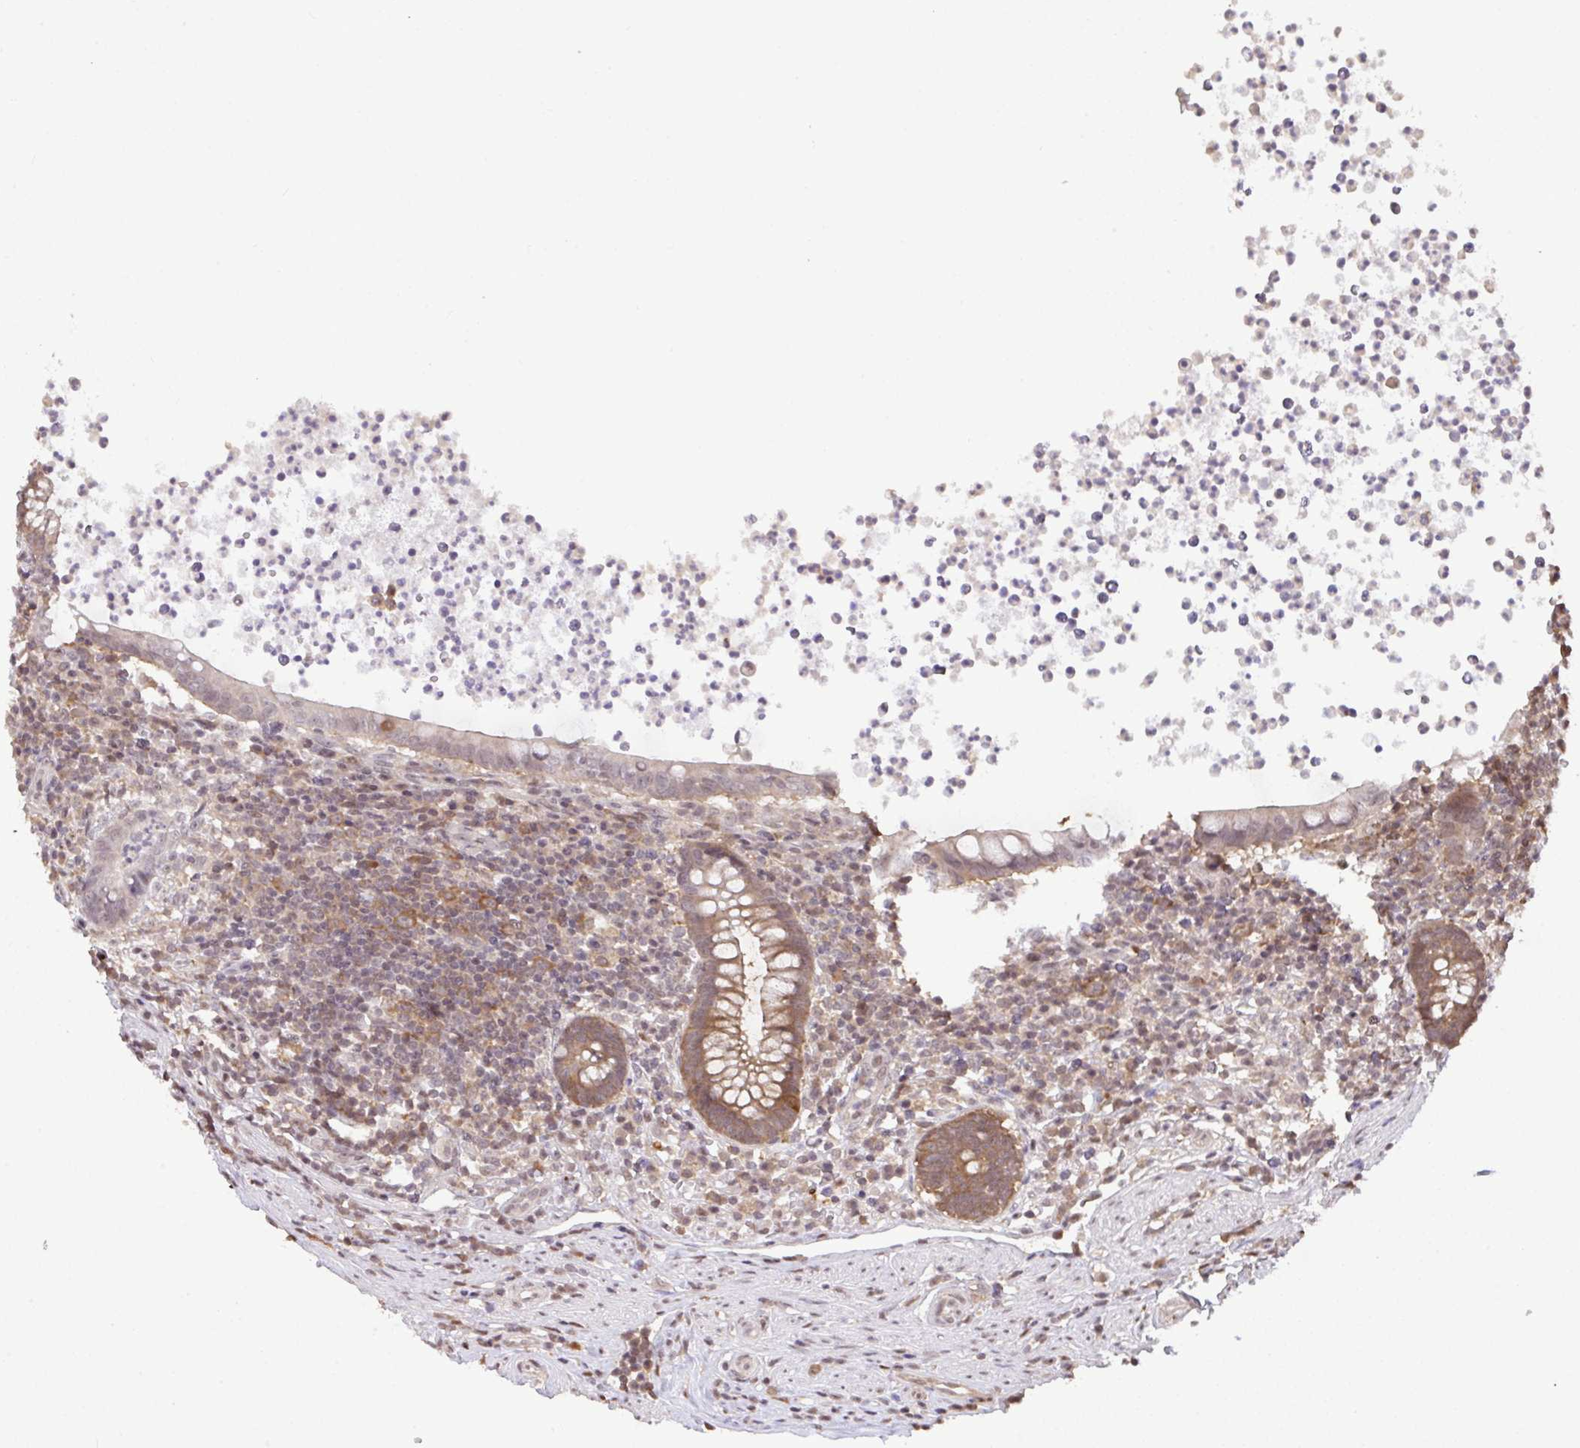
{"staining": {"intensity": "moderate", "quantity": "25%-75%", "location": "cytoplasmic/membranous"}, "tissue": "appendix", "cell_type": "Glandular cells", "image_type": "normal", "snomed": [{"axis": "morphology", "description": "Normal tissue, NOS"}, {"axis": "topography", "description": "Appendix"}], "caption": "Immunohistochemistry (IHC) of benign human appendix demonstrates medium levels of moderate cytoplasmic/membranous expression in about 25%-75% of glandular cells.", "gene": "C12orf57", "patient": {"sex": "female", "age": 56}}